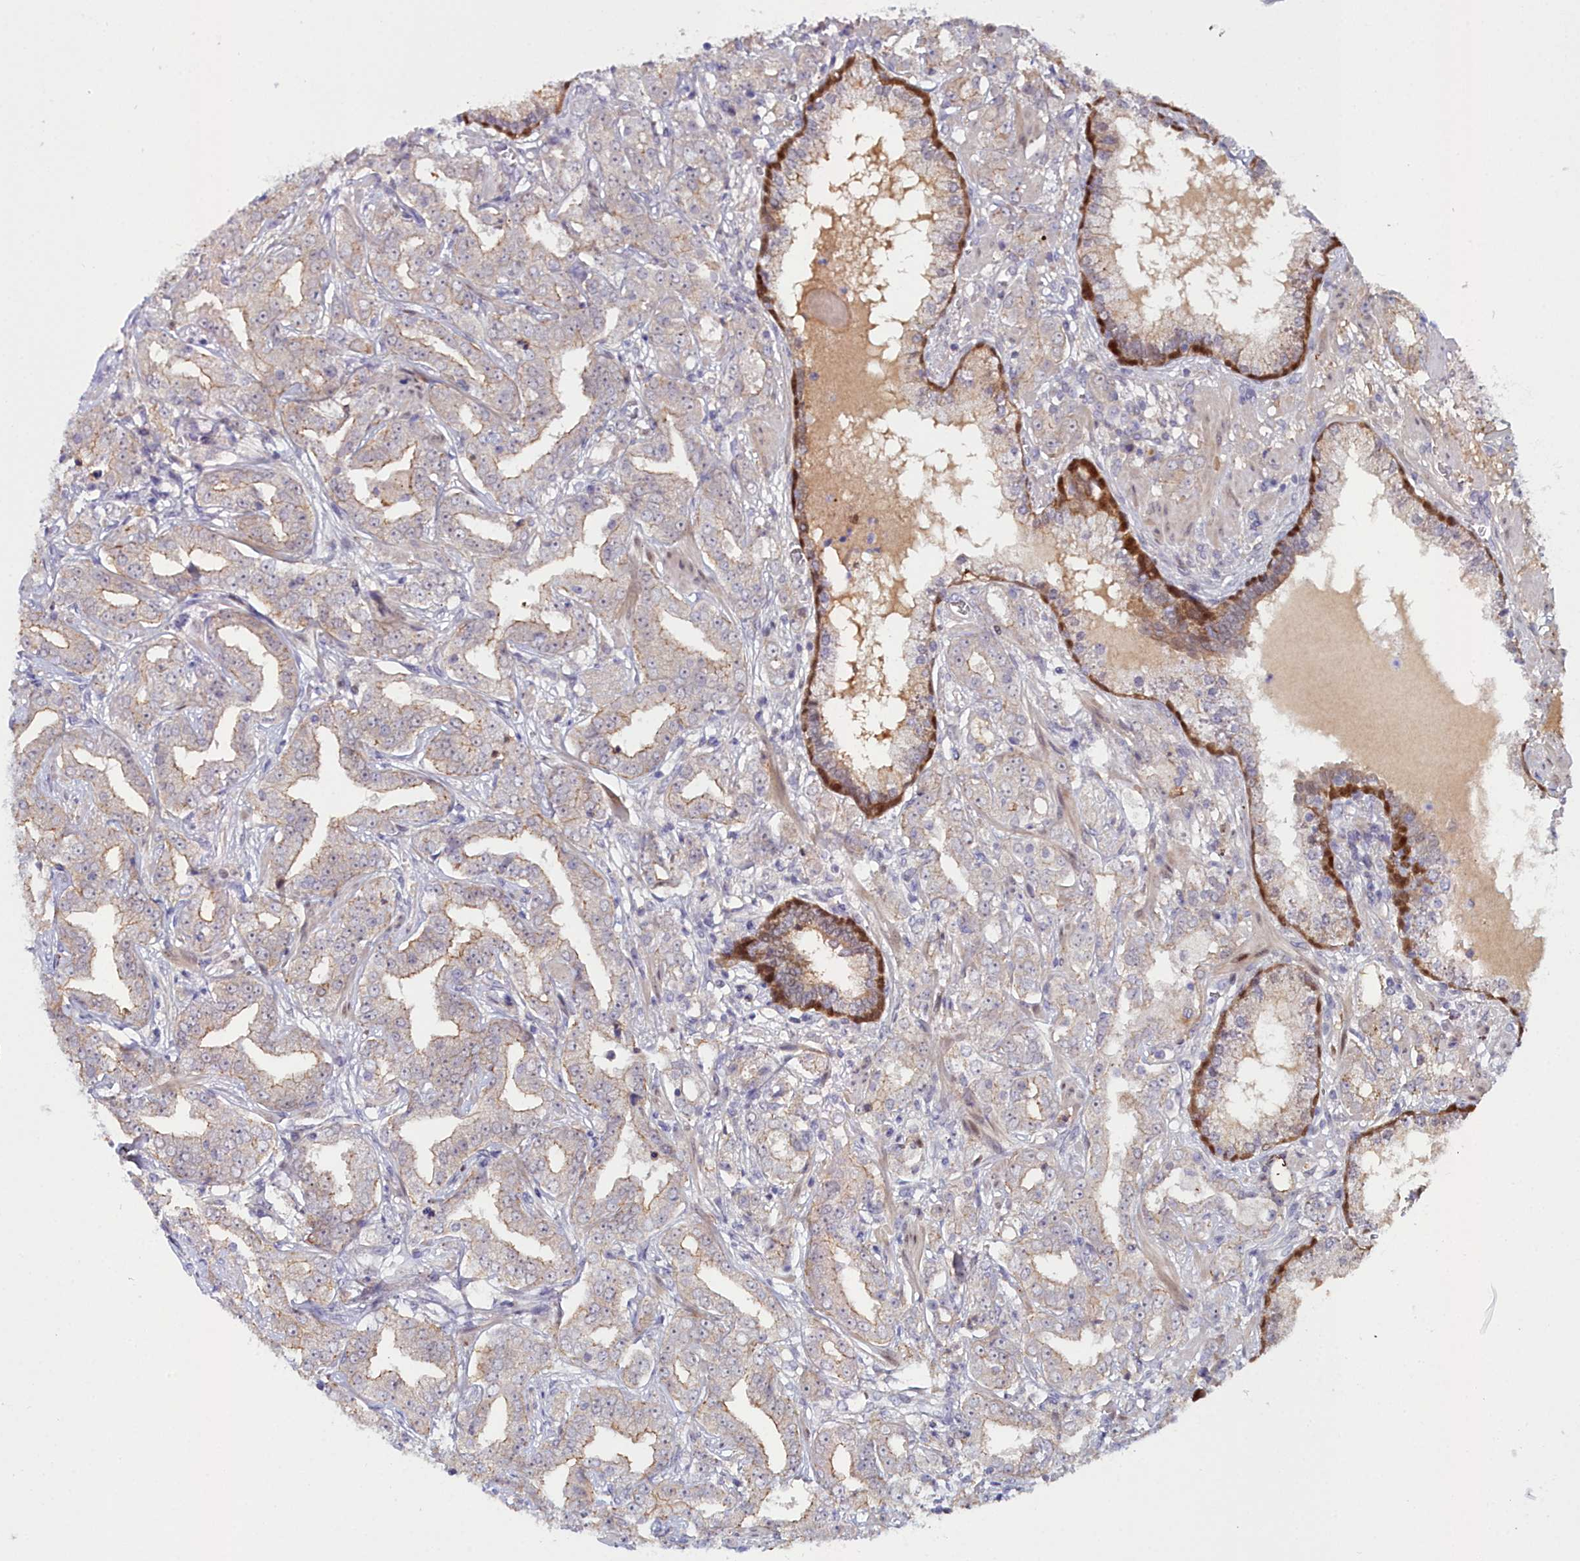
{"staining": {"intensity": "moderate", "quantity": "<25%", "location": "cytoplasmic/membranous"}, "tissue": "prostate cancer", "cell_type": "Tumor cells", "image_type": "cancer", "snomed": [{"axis": "morphology", "description": "Adenocarcinoma, High grade"}, {"axis": "topography", "description": "Prostate"}], "caption": "A brown stain highlights moderate cytoplasmic/membranous expression of a protein in human prostate cancer tumor cells.", "gene": "KCTD18", "patient": {"sex": "male", "age": 63}}